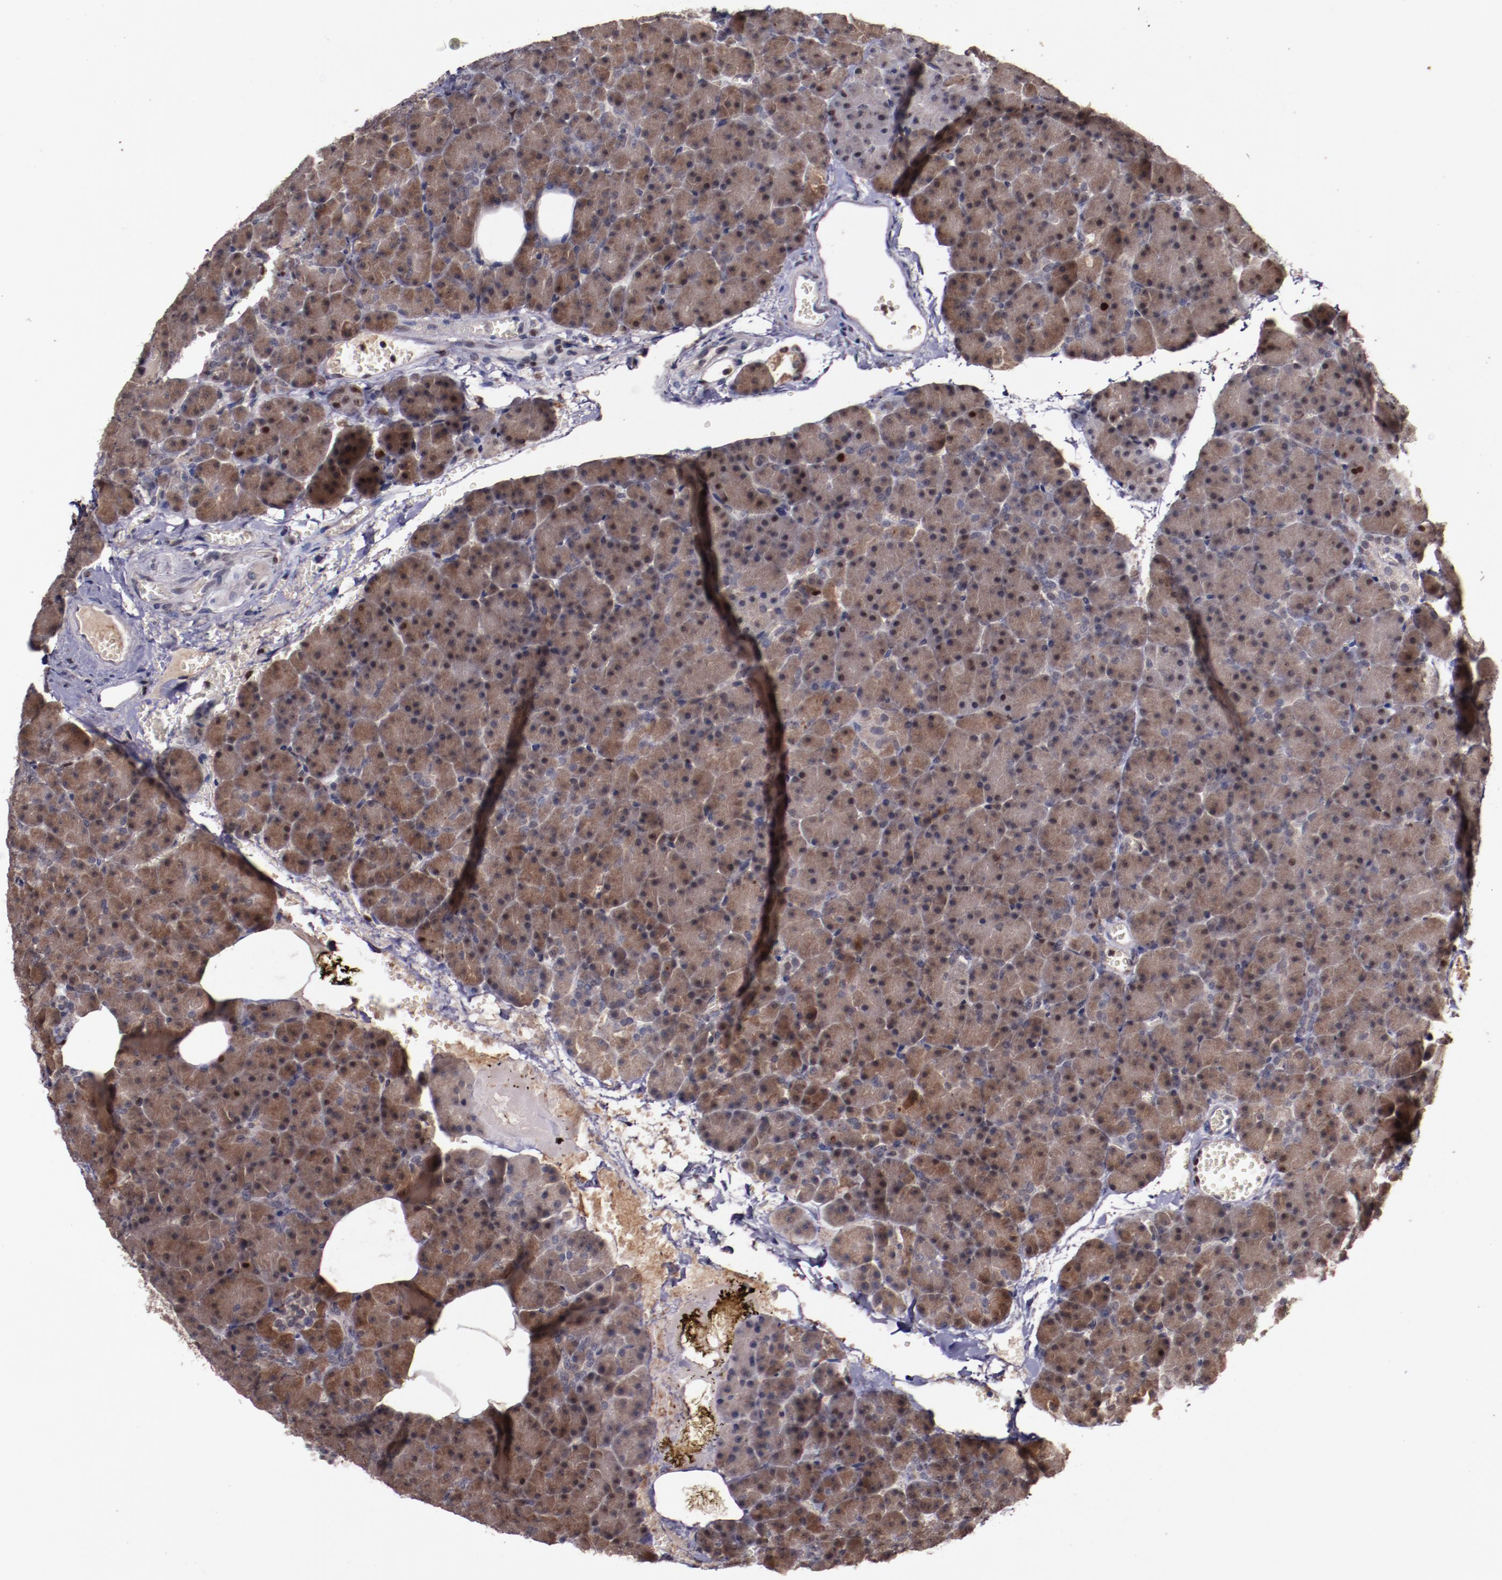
{"staining": {"intensity": "strong", "quantity": ">75%", "location": "cytoplasmic/membranous"}, "tissue": "pancreas", "cell_type": "Exocrine glandular cells", "image_type": "normal", "snomed": [{"axis": "morphology", "description": "Normal tissue, NOS"}, {"axis": "topography", "description": "Pancreas"}], "caption": "Exocrine glandular cells reveal high levels of strong cytoplasmic/membranous expression in approximately >75% of cells in unremarkable pancreas. The staining is performed using DAB brown chromogen to label protein expression. The nuclei are counter-stained blue using hematoxylin.", "gene": "CHEK2", "patient": {"sex": "female", "age": 35}}